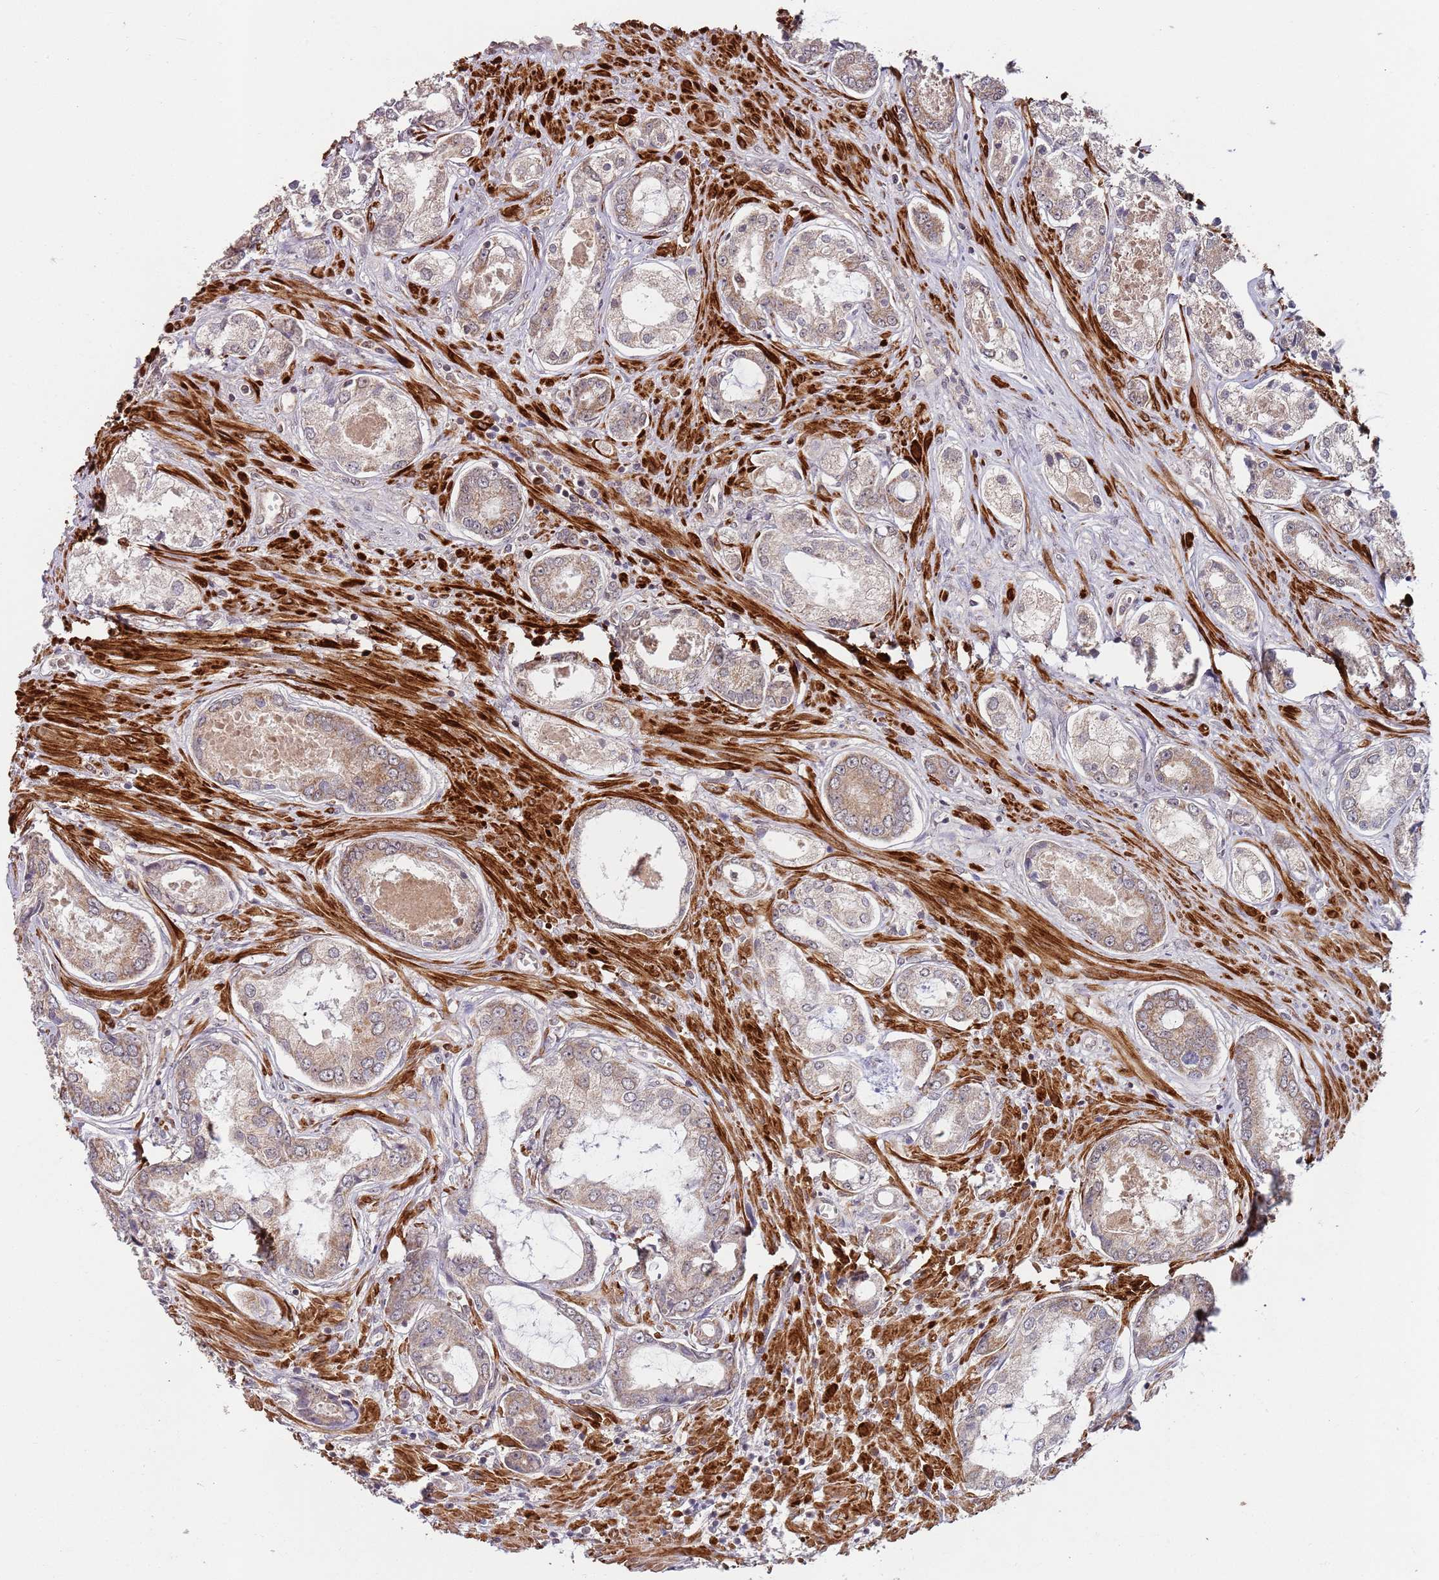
{"staining": {"intensity": "weak", "quantity": ">75%", "location": "cytoplasmic/membranous"}, "tissue": "prostate cancer", "cell_type": "Tumor cells", "image_type": "cancer", "snomed": [{"axis": "morphology", "description": "Adenocarcinoma, Low grade"}, {"axis": "topography", "description": "Prostate"}], "caption": "A low amount of weak cytoplasmic/membranous positivity is seen in approximately >75% of tumor cells in low-grade adenocarcinoma (prostate) tissue.", "gene": "LIN37", "patient": {"sex": "male", "age": 68}}